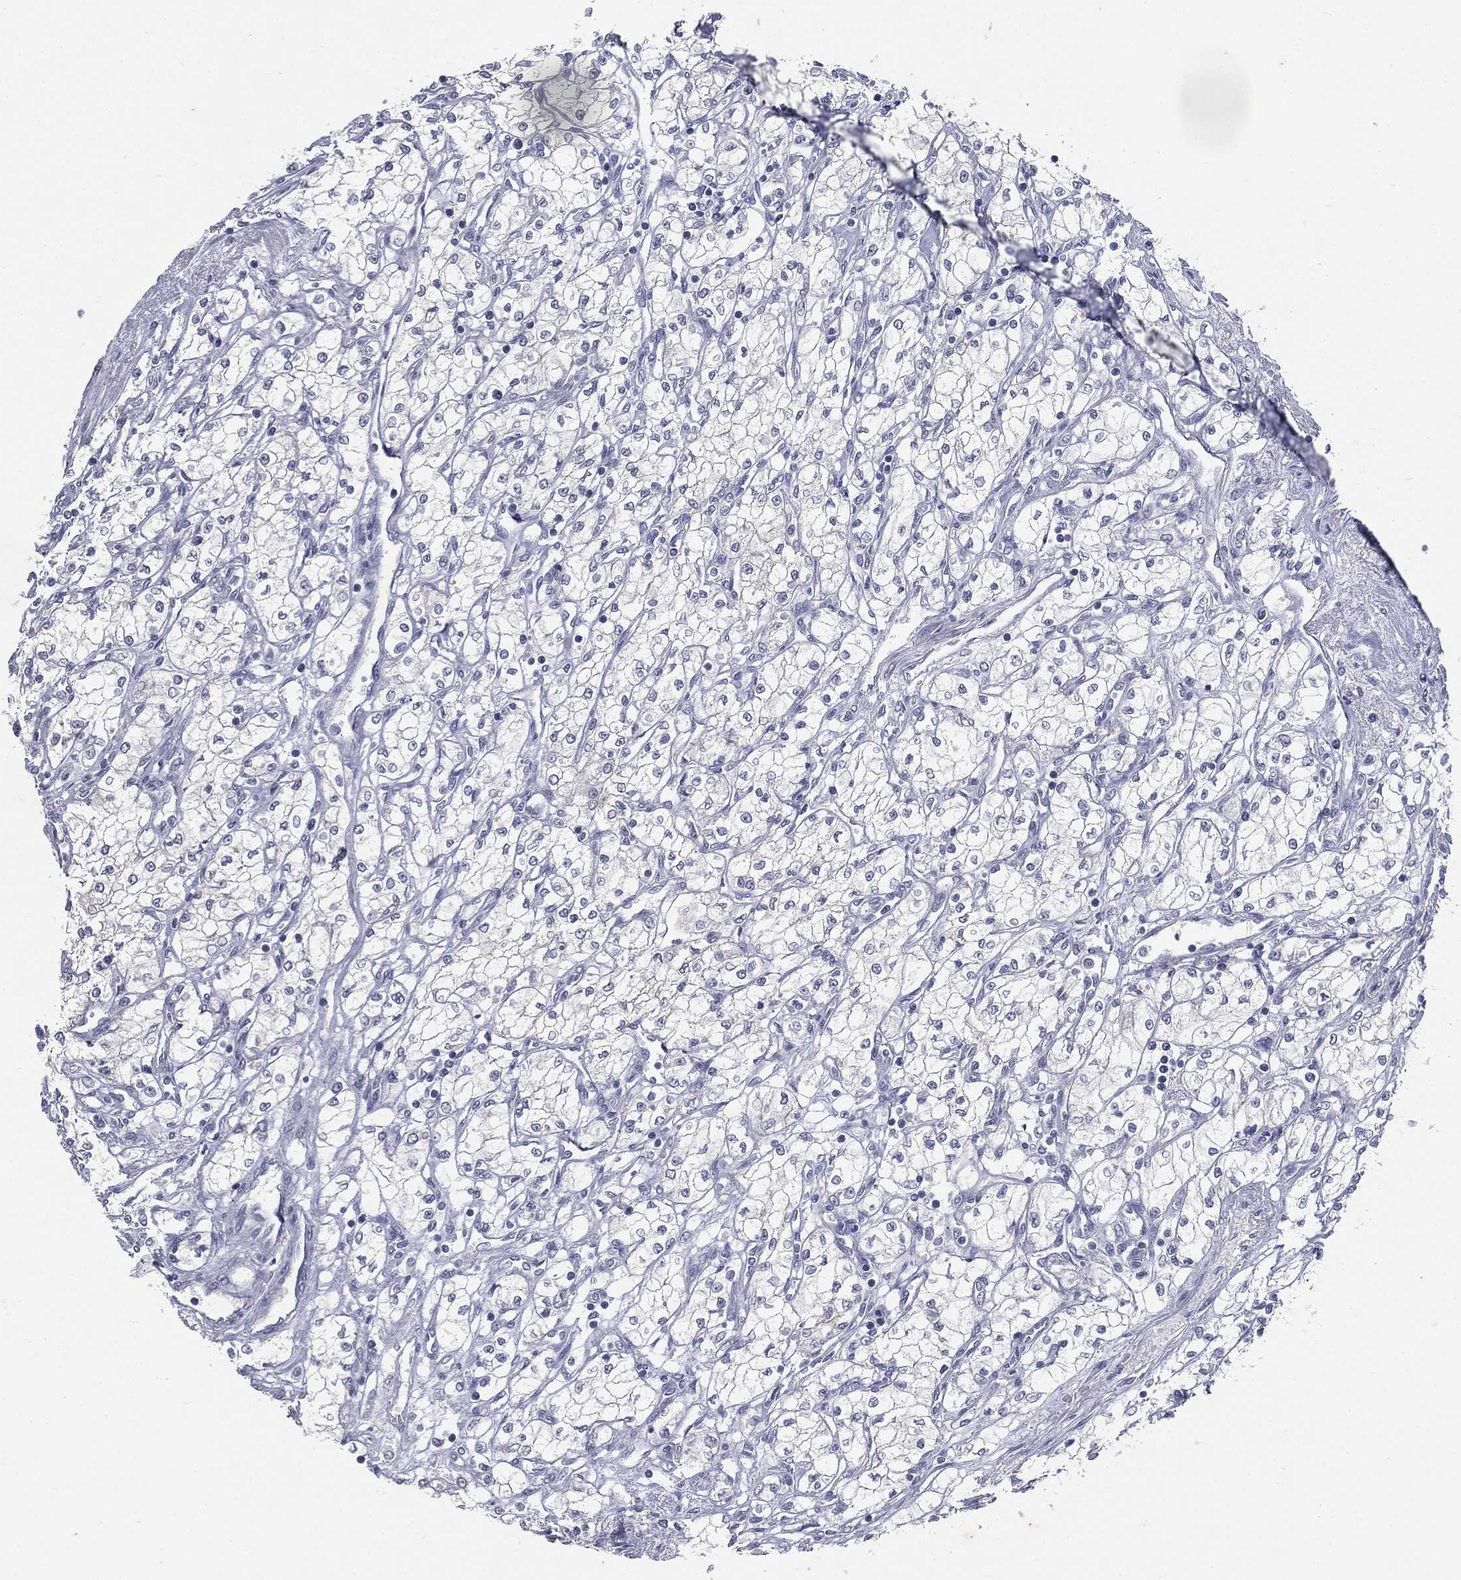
{"staining": {"intensity": "negative", "quantity": "none", "location": "none"}, "tissue": "renal cancer", "cell_type": "Tumor cells", "image_type": "cancer", "snomed": [{"axis": "morphology", "description": "Adenocarcinoma, NOS"}, {"axis": "topography", "description": "Kidney"}], "caption": "IHC of renal adenocarcinoma exhibits no positivity in tumor cells.", "gene": "SLC2A2", "patient": {"sex": "male", "age": 59}}